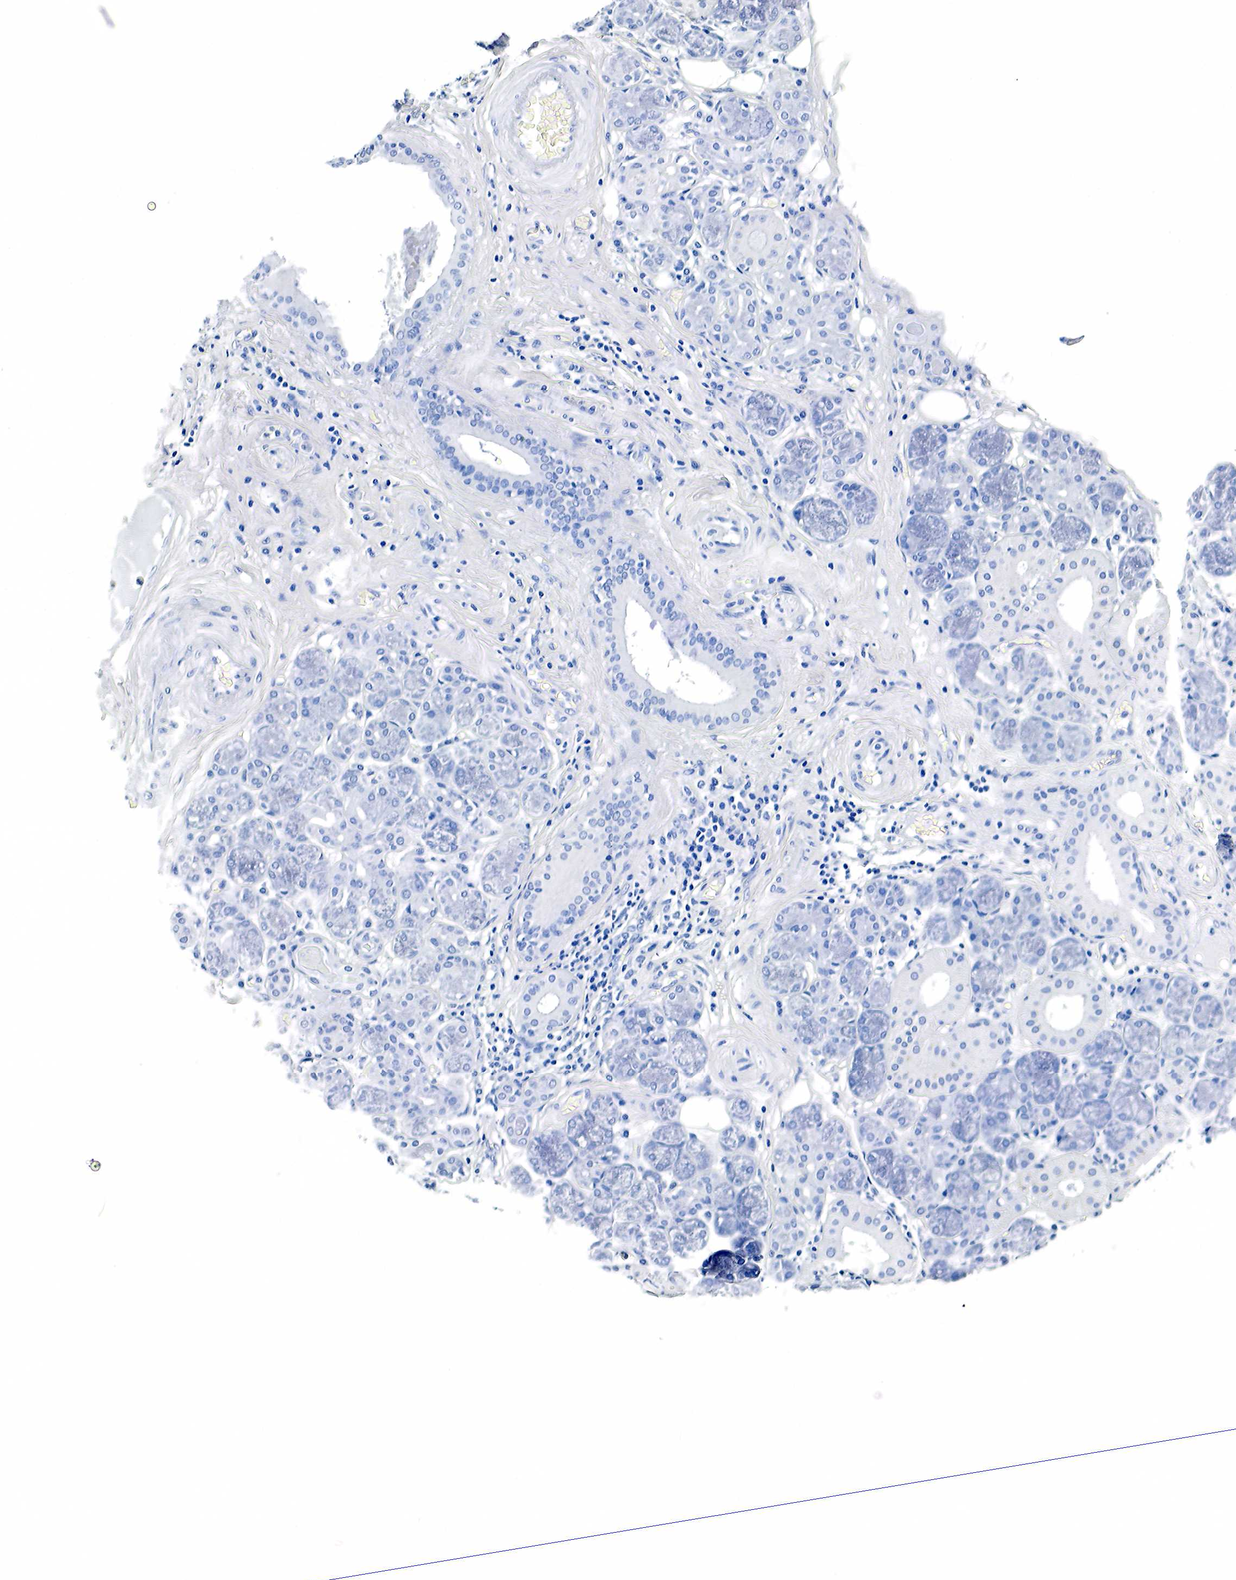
{"staining": {"intensity": "negative", "quantity": "none", "location": "none"}, "tissue": "salivary gland", "cell_type": "Glandular cells", "image_type": "normal", "snomed": [{"axis": "morphology", "description": "Normal tissue, NOS"}, {"axis": "topography", "description": "Salivary gland"}, {"axis": "topography", "description": "Peripheral nerve tissue"}], "caption": "There is no significant staining in glandular cells of salivary gland. (DAB (3,3'-diaminobenzidine) IHC, high magnification).", "gene": "GCG", "patient": {"sex": "male", "age": 62}}